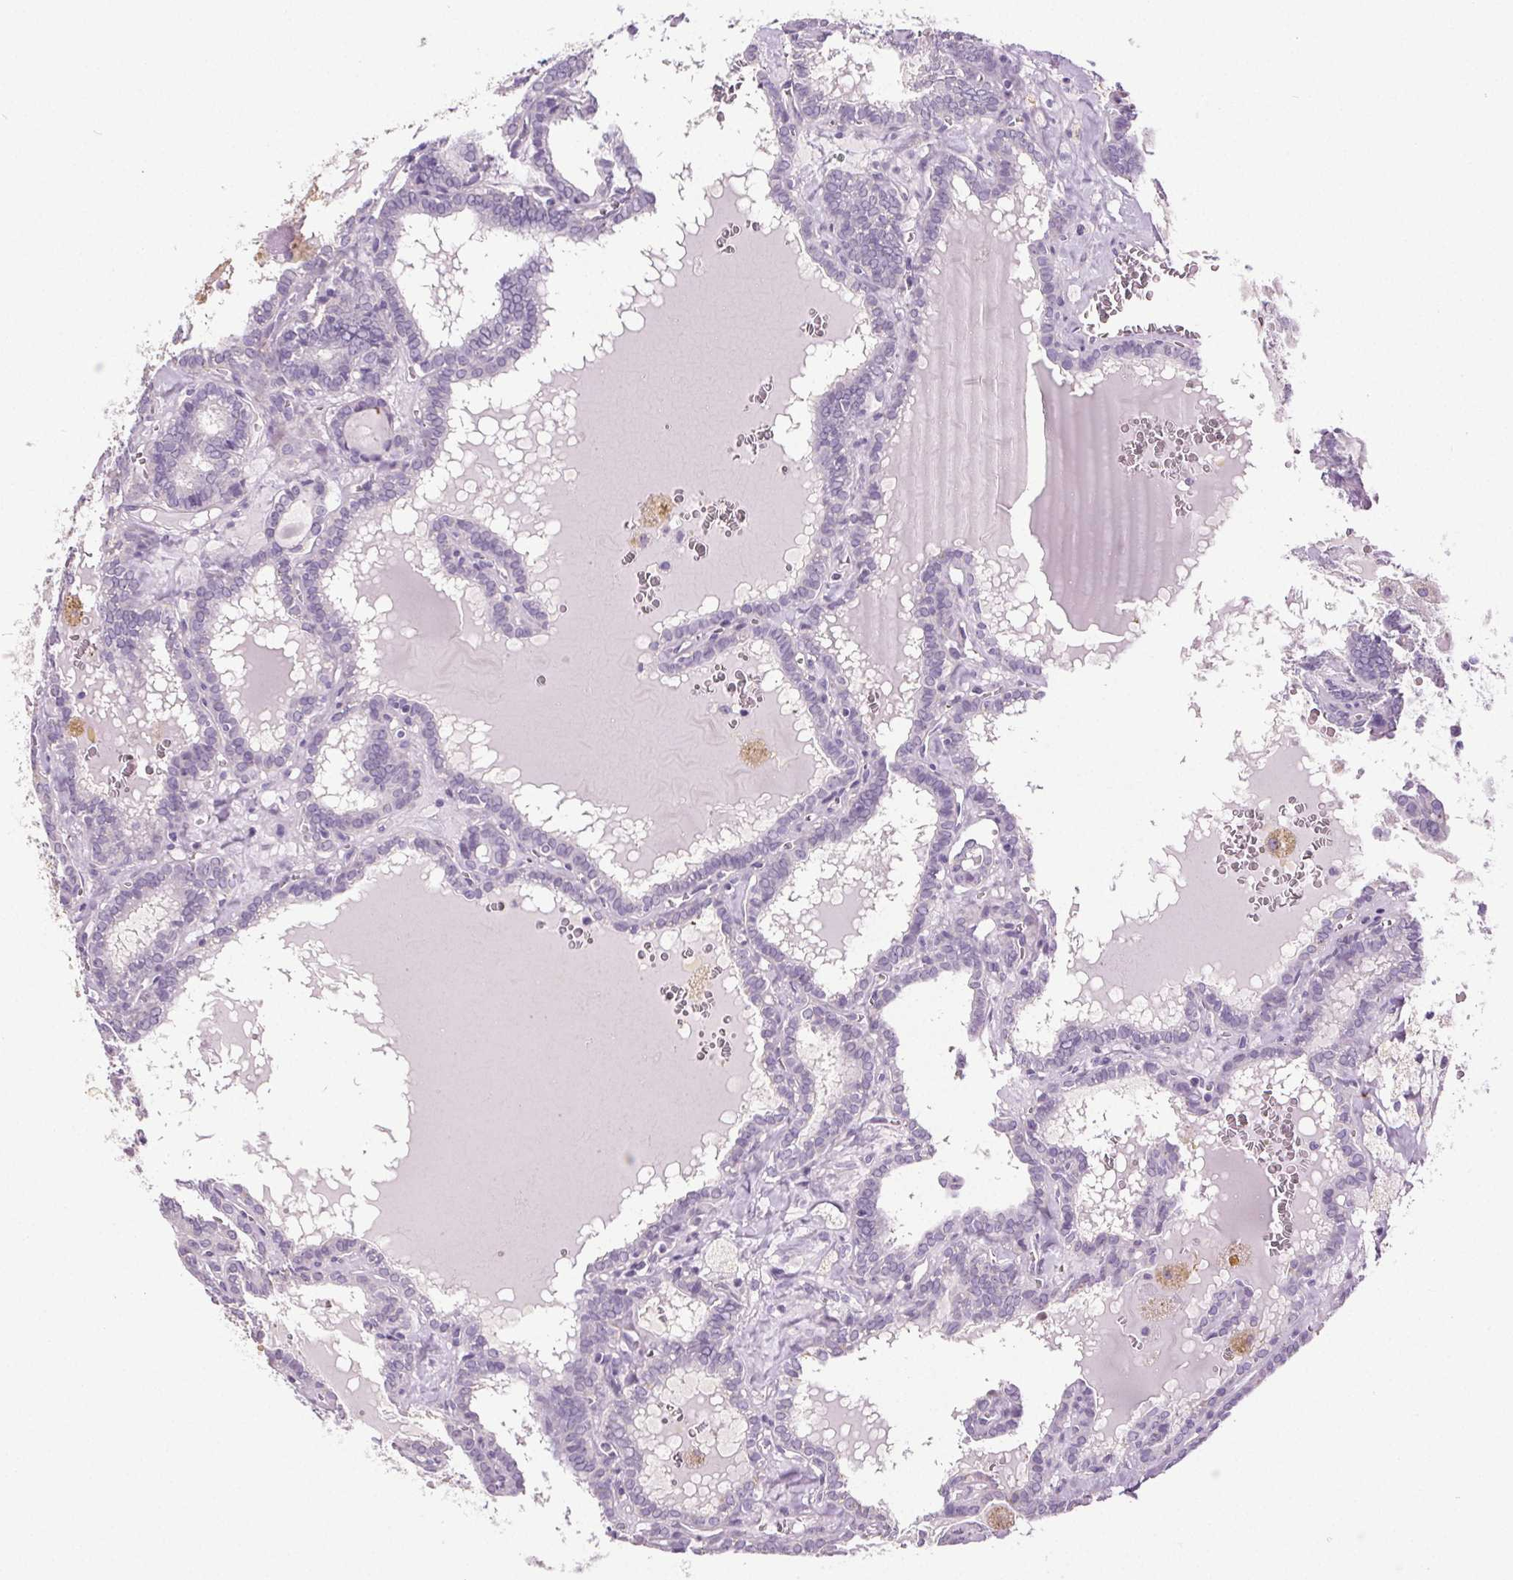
{"staining": {"intensity": "negative", "quantity": "none", "location": "none"}, "tissue": "thyroid cancer", "cell_type": "Tumor cells", "image_type": "cancer", "snomed": [{"axis": "morphology", "description": "Papillary adenocarcinoma, NOS"}, {"axis": "topography", "description": "Thyroid gland"}], "caption": "A micrograph of thyroid cancer stained for a protein displays no brown staining in tumor cells. (DAB (3,3'-diaminobenzidine) IHC, high magnification).", "gene": "GPIHBP1", "patient": {"sex": "female", "age": 39}}